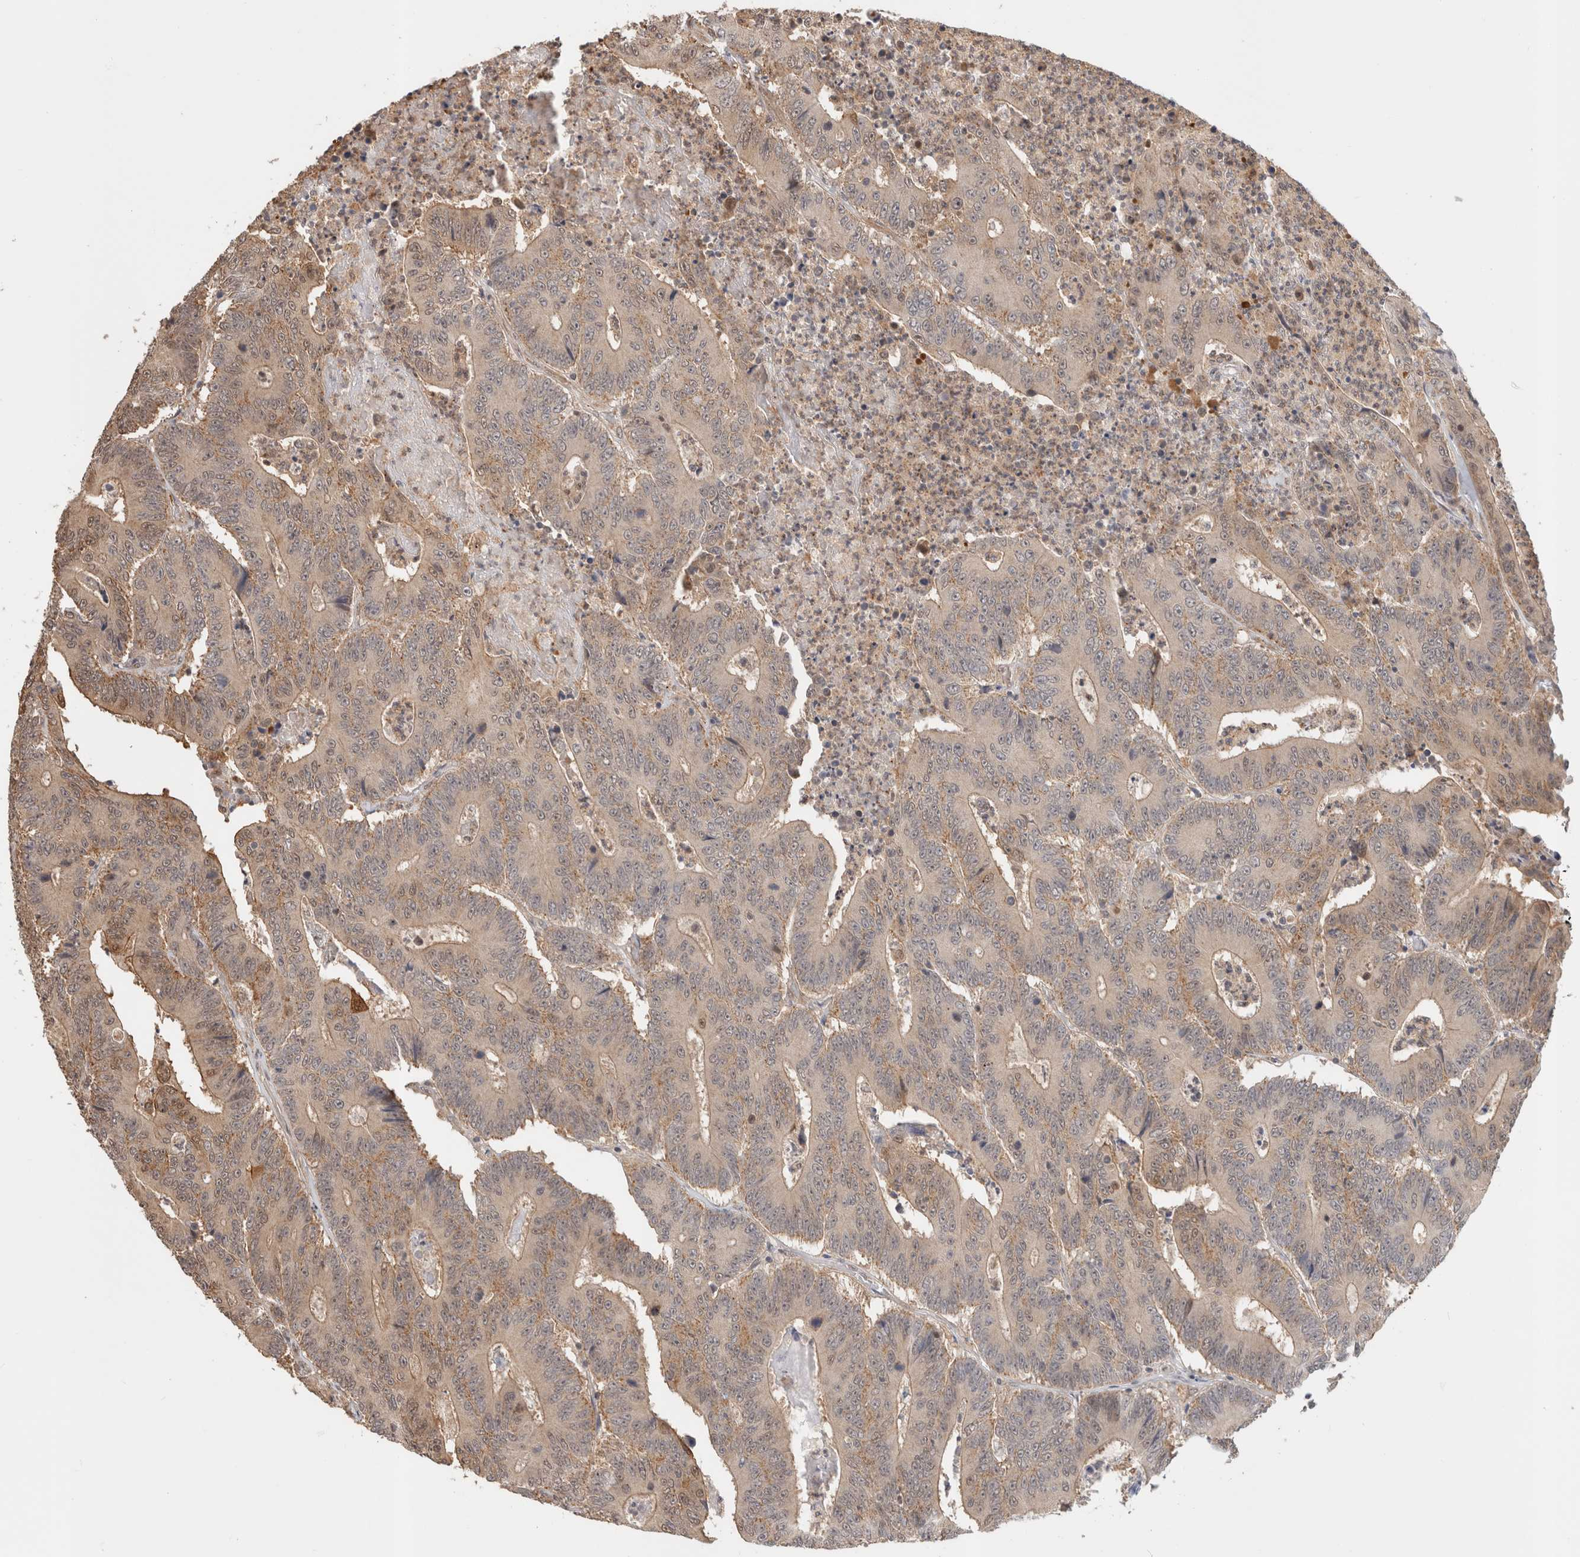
{"staining": {"intensity": "weak", "quantity": "<25%", "location": "cytoplasmic/membranous"}, "tissue": "colorectal cancer", "cell_type": "Tumor cells", "image_type": "cancer", "snomed": [{"axis": "morphology", "description": "Adenocarcinoma, NOS"}, {"axis": "topography", "description": "Colon"}], "caption": "Tumor cells are negative for brown protein staining in colorectal cancer.", "gene": "OTUD6B", "patient": {"sex": "male", "age": 83}}